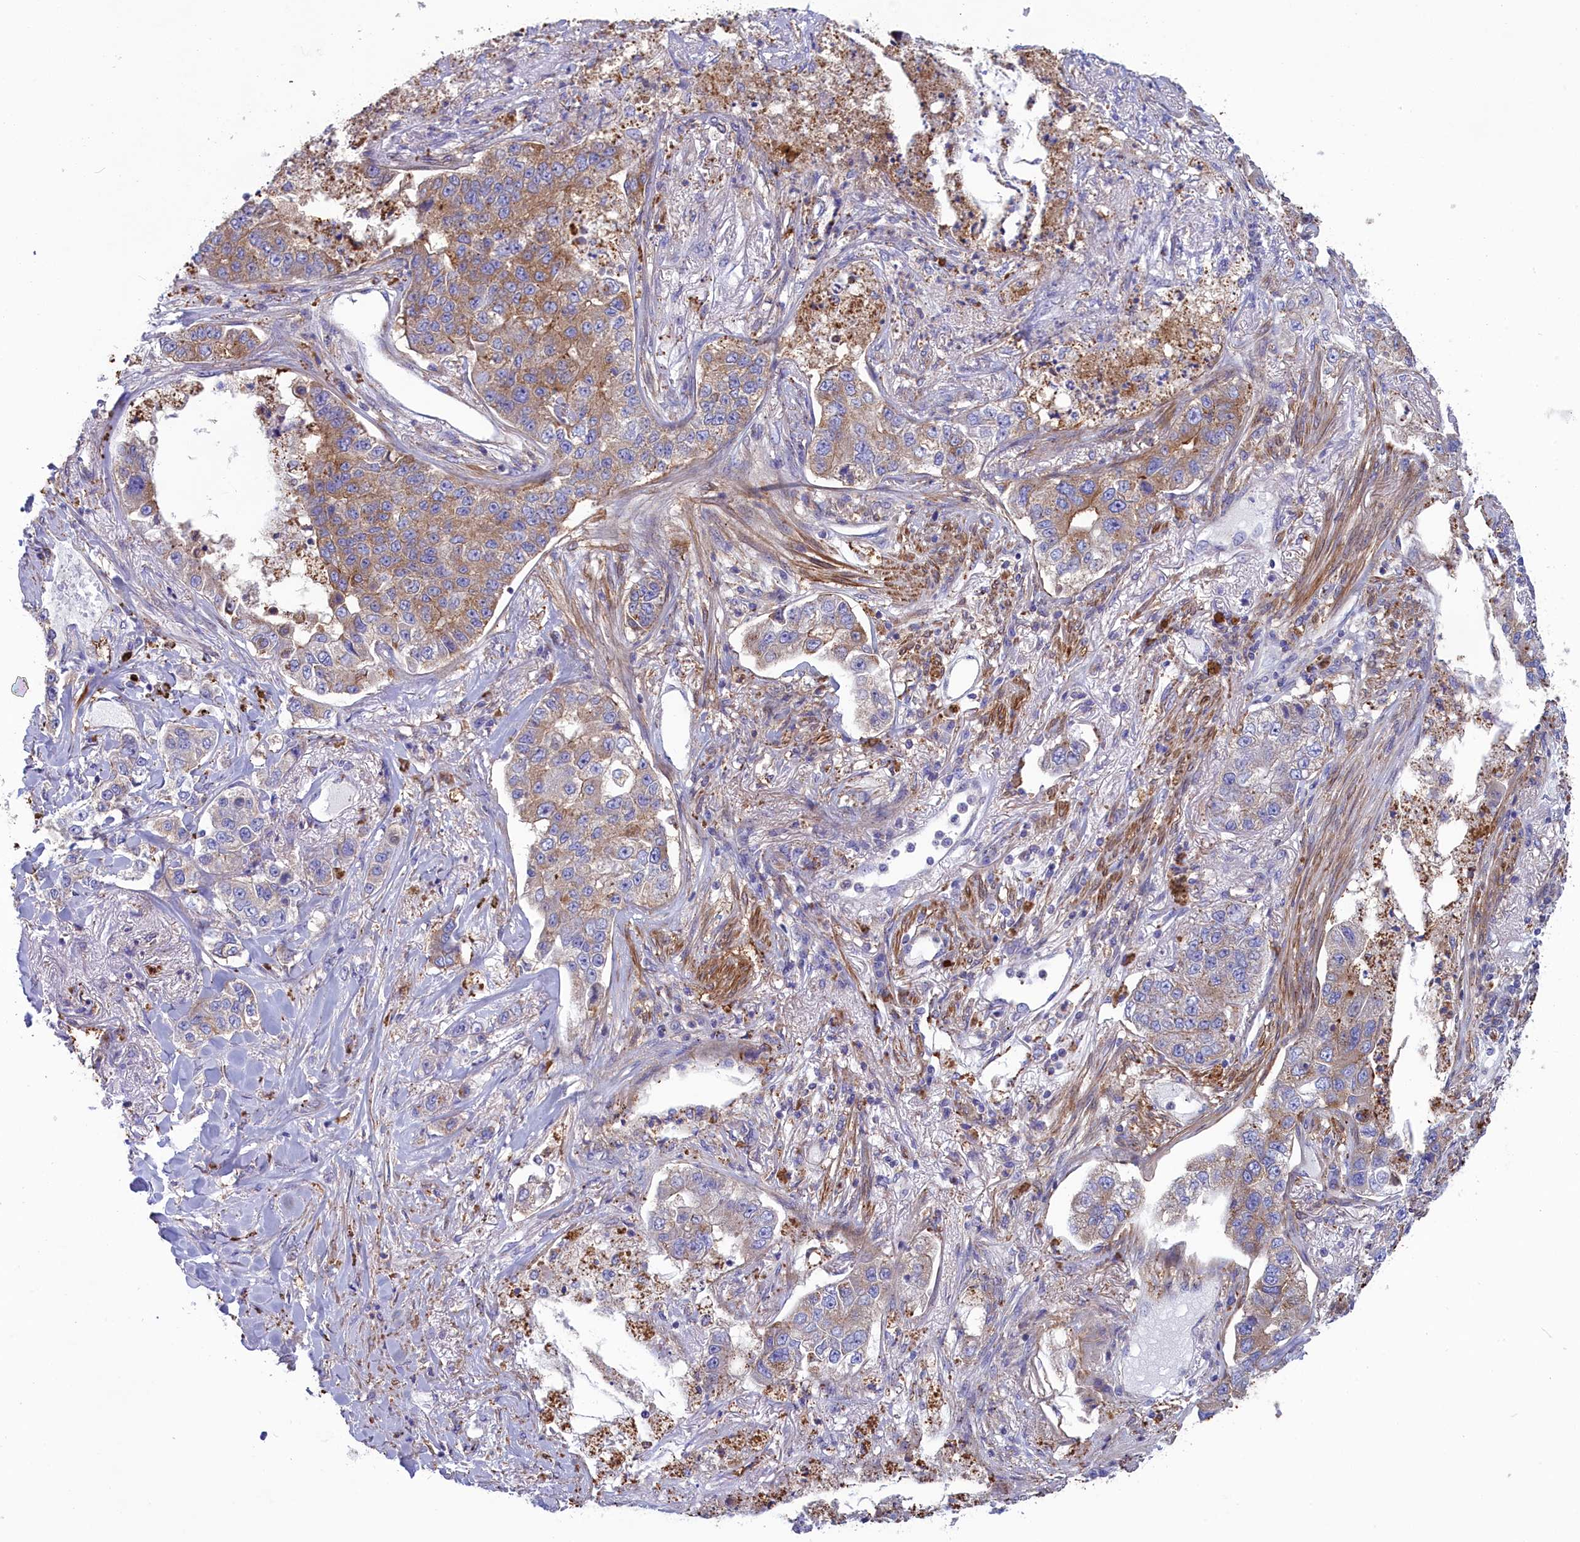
{"staining": {"intensity": "moderate", "quantity": ">75%", "location": "cytoplasmic/membranous"}, "tissue": "lung cancer", "cell_type": "Tumor cells", "image_type": "cancer", "snomed": [{"axis": "morphology", "description": "Adenocarcinoma, NOS"}, {"axis": "topography", "description": "Lung"}], "caption": "This is an image of immunohistochemistry (IHC) staining of adenocarcinoma (lung), which shows moderate expression in the cytoplasmic/membranous of tumor cells.", "gene": "SCAMP4", "patient": {"sex": "male", "age": 49}}